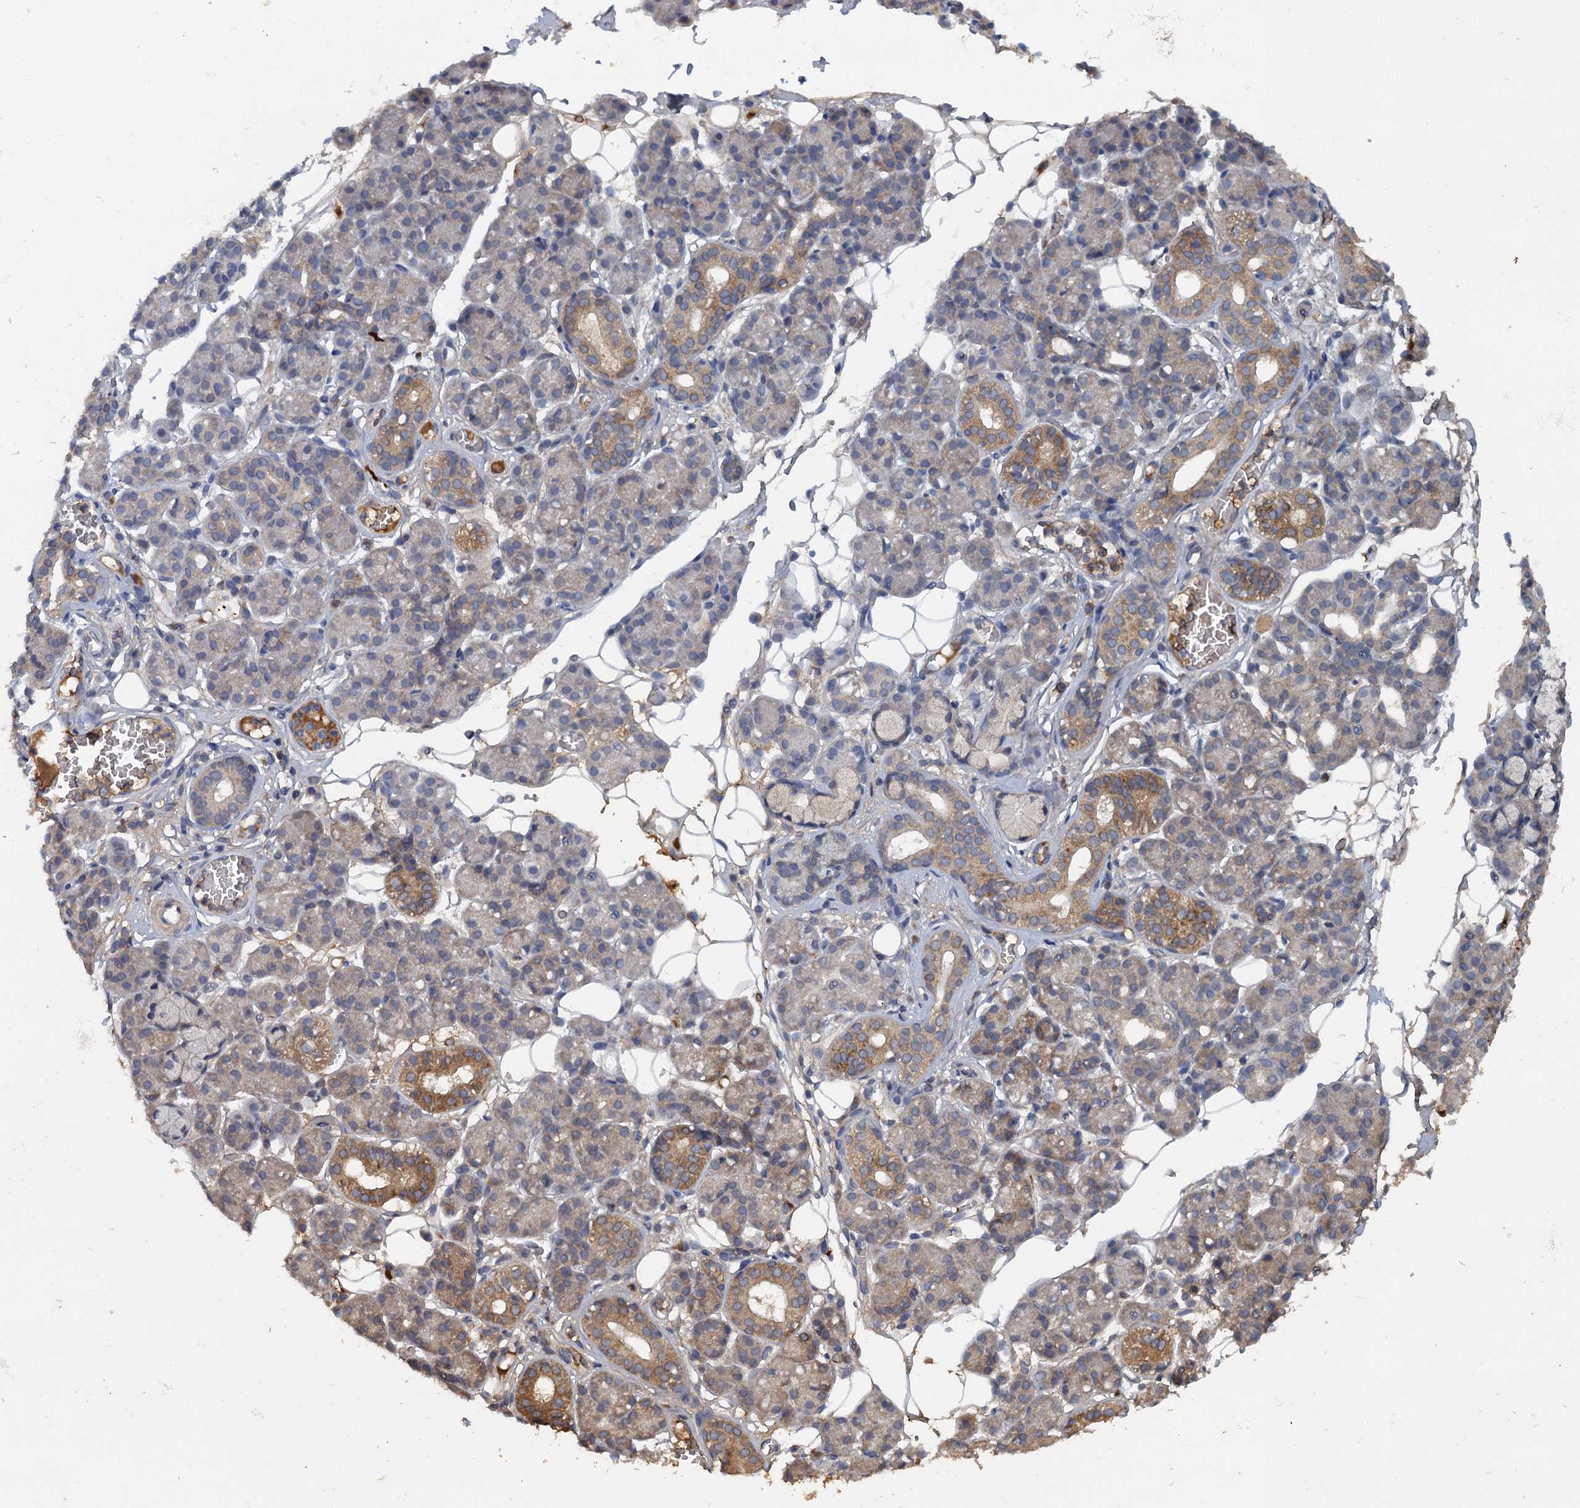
{"staining": {"intensity": "moderate", "quantity": "25%-75%", "location": "cytoplasmic/membranous"}, "tissue": "salivary gland", "cell_type": "Glandular cells", "image_type": "normal", "snomed": [{"axis": "morphology", "description": "Normal tissue, NOS"}, {"axis": "topography", "description": "Salivary gland"}], "caption": "Immunohistochemistry (IHC) image of normal salivary gland stained for a protein (brown), which exhibits medium levels of moderate cytoplasmic/membranous expression in about 25%-75% of glandular cells.", "gene": "HAPLN3", "patient": {"sex": "male", "age": 63}}